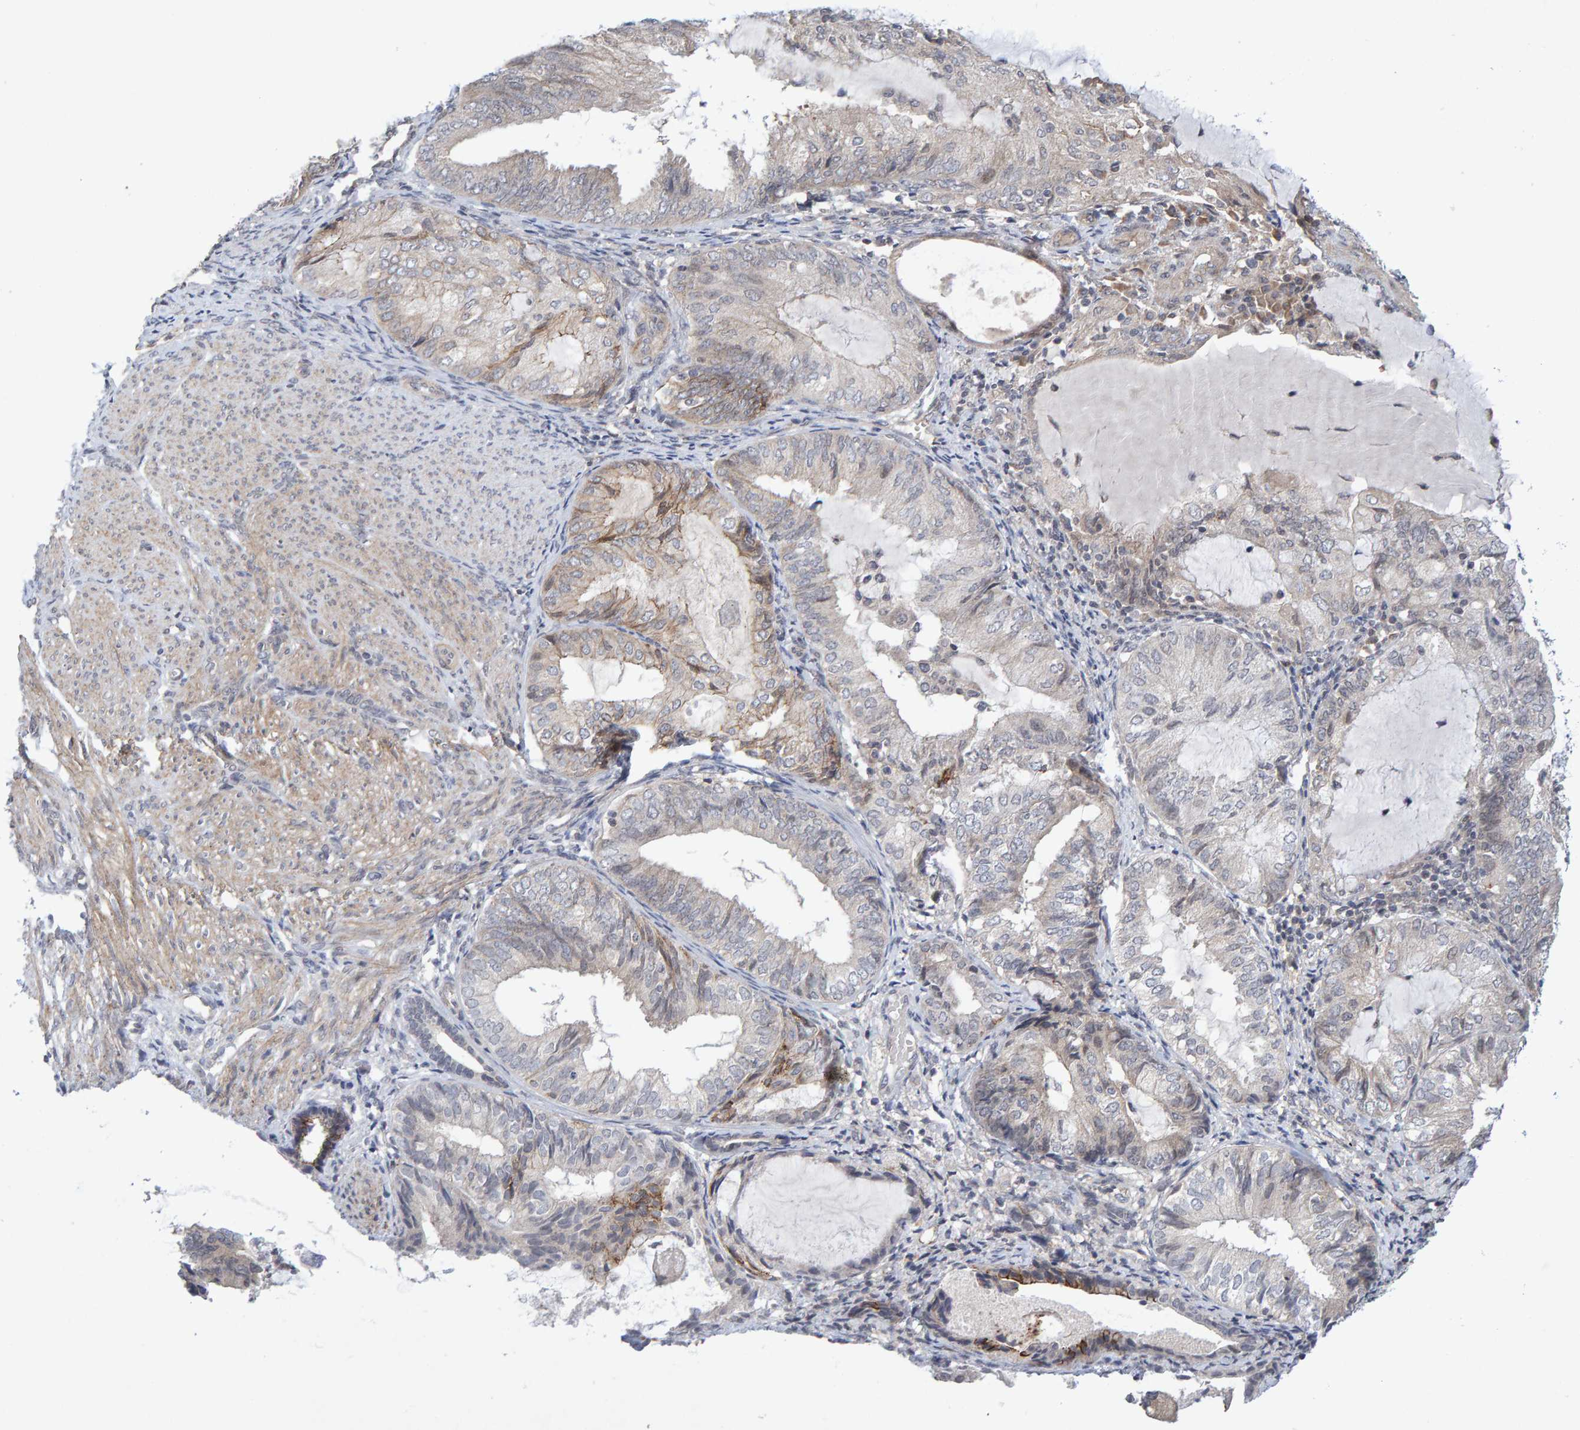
{"staining": {"intensity": "moderate", "quantity": "<25%", "location": "cytoplasmic/membranous"}, "tissue": "endometrial cancer", "cell_type": "Tumor cells", "image_type": "cancer", "snomed": [{"axis": "morphology", "description": "Adenocarcinoma, NOS"}, {"axis": "topography", "description": "Endometrium"}], "caption": "This photomicrograph exhibits endometrial cancer (adenocarcinoma) stained with IHC to label a protein in brown. The cytoplasmic/membranous of tumor cells show moderate positivity for the protein. Nuclei are counter-stained blue.", "gene": "CDH2", "patient": {"sex": "female", "age": 81}}